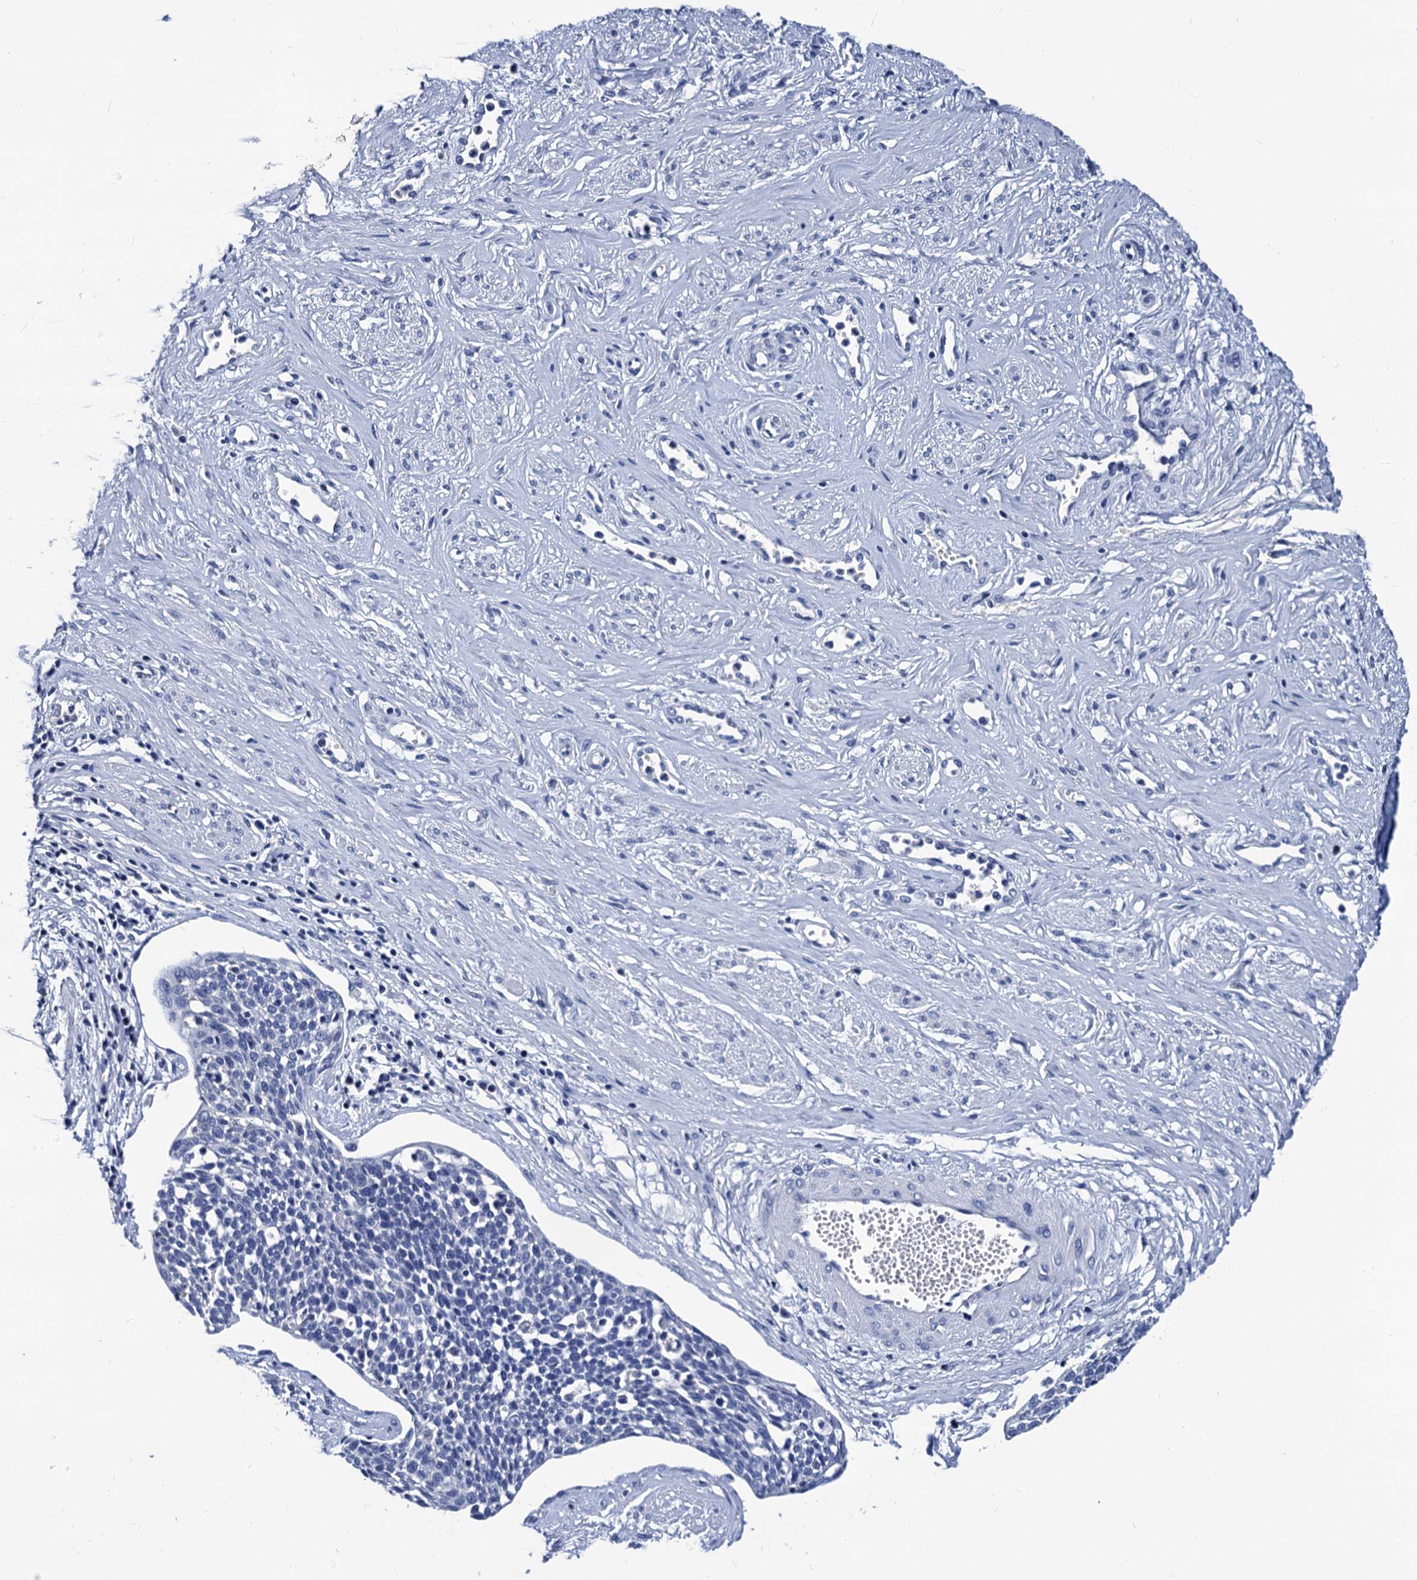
{"staining": {"intensity": "negative", "quantity": "none", "location": "none"}, "tissue": "cervical cancer", "cell_type": "Tumor cells", "image_type": "cancer", "snomed": [{"axis": "morphology", "description": "Squamous cell carcinoma, NOS"}, {"axis": "topography", "description": "Cervix"}], "caption": "Immunohistochemistry of human squamous cell carcinoma (cervical) shows no positivity in tumor cells.", "gene": "LRRC30", "patient": {"sex": "female", "age": 34}}